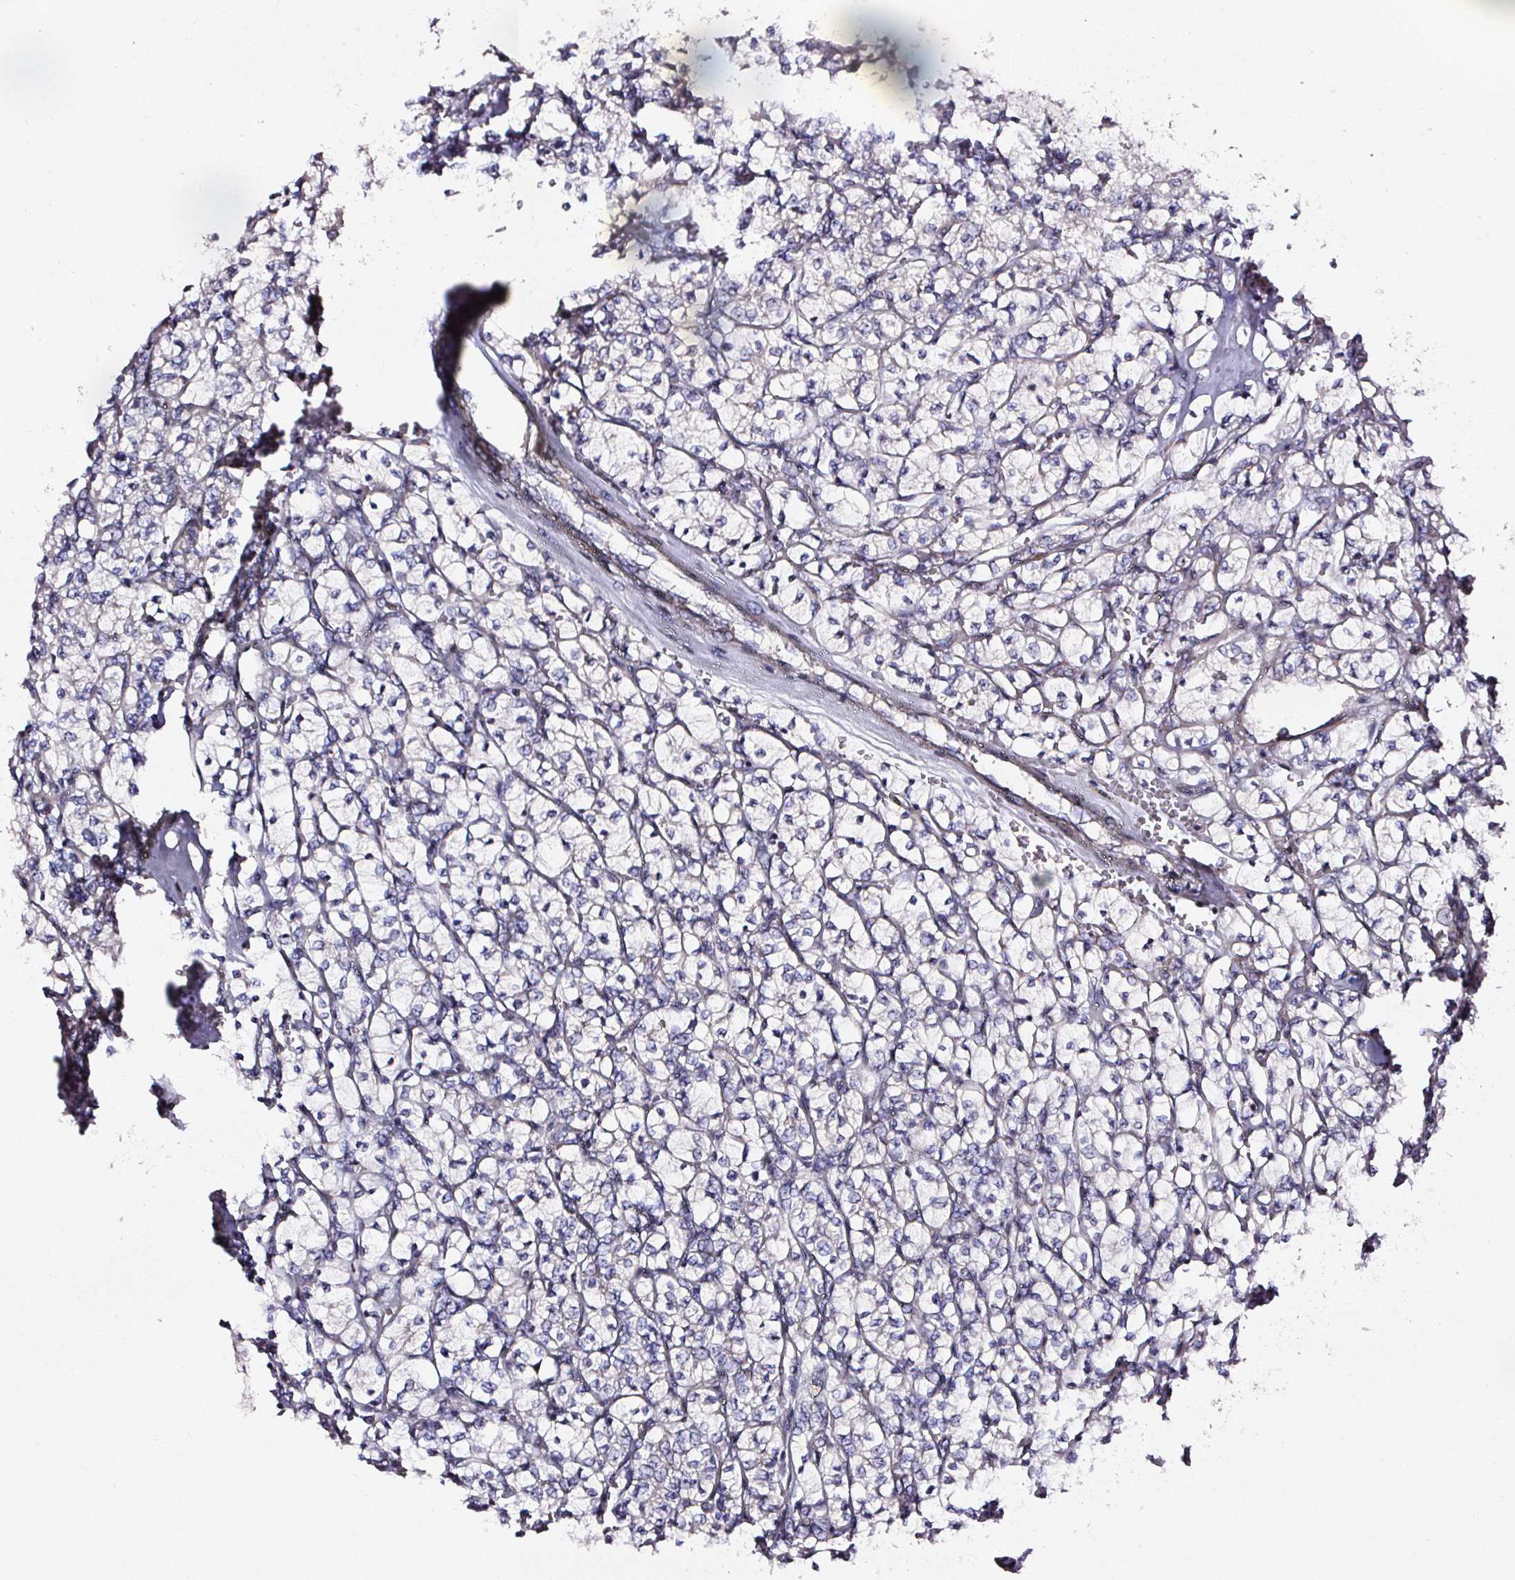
{"staining": {"intensity": "negative", "quantity": "none", "location": "none"}, "tissue": "renal cancer", "cell_type": "Tumor cells", "image_type": "cancer", "snomed": [{"axis": "morphology", "description": "Adenocarcinoma, NOS"}, {"axis": "topography", "description": "Kidney"}], "caption": "Human renal cancer (adenocarcinoma) stained for a protein using immunohistochemistry (IHC) shows no staining in tumor cells.", "gene": "NTRK1", "patient": {"sex": "female", "age": 64}}